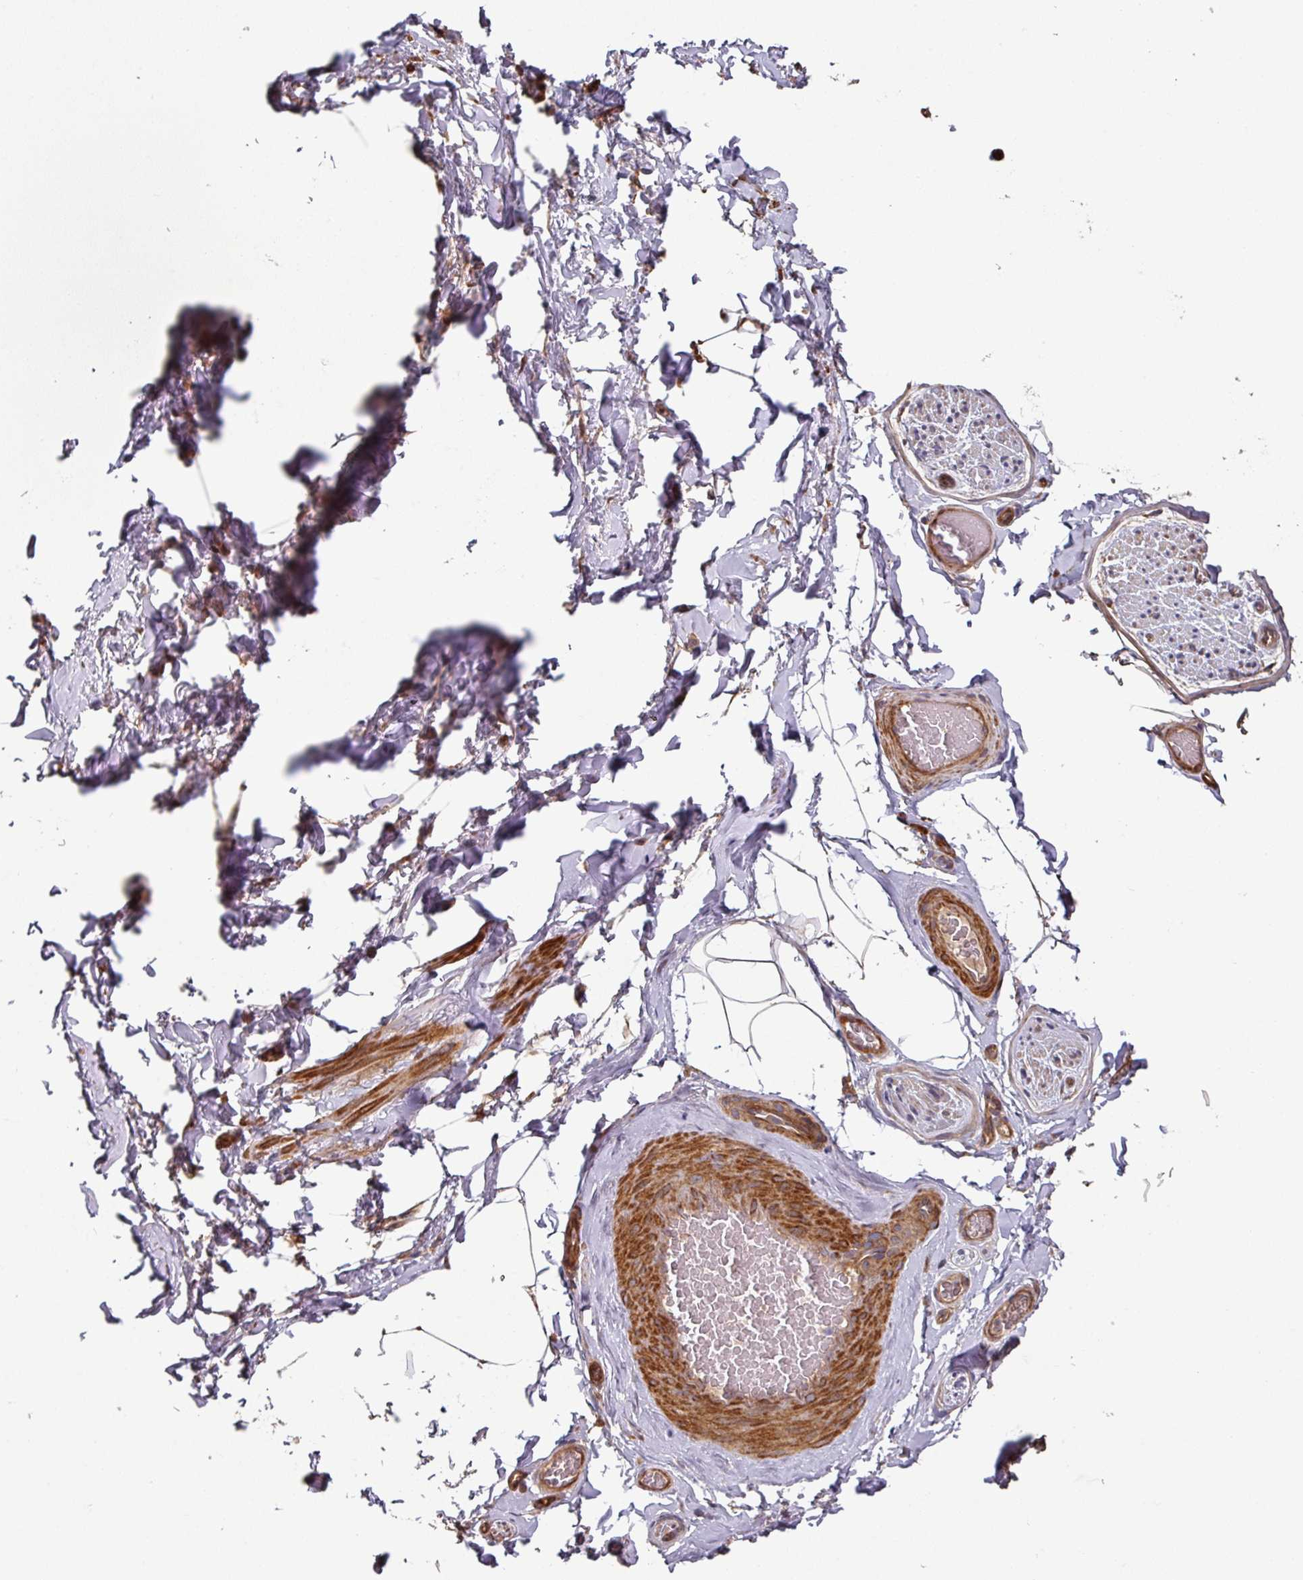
{"staining": {"intensity": "negative", "quantity": "none", "location": "none"}, "tissue": "adipose tissue", "cell_type": "Adipocytes", "image_type": "normal", "snomed": [{"axis": "morphology", "description": "Normal tissue, NOS"}, {"axis": "topography", "description": "Vascular tissue"}, {"axis": "topography", "description": "Peripheral nerve tissue"}], "caption": "Protein analysis of benign adipose tissue shows no significant staining in adipocytes. (DAB (3,3'-diaminobenzidine) IHC with hematoxylin counter stain).", "gene": "SIK1", "patient": {"sex": "male", "age": 41}}